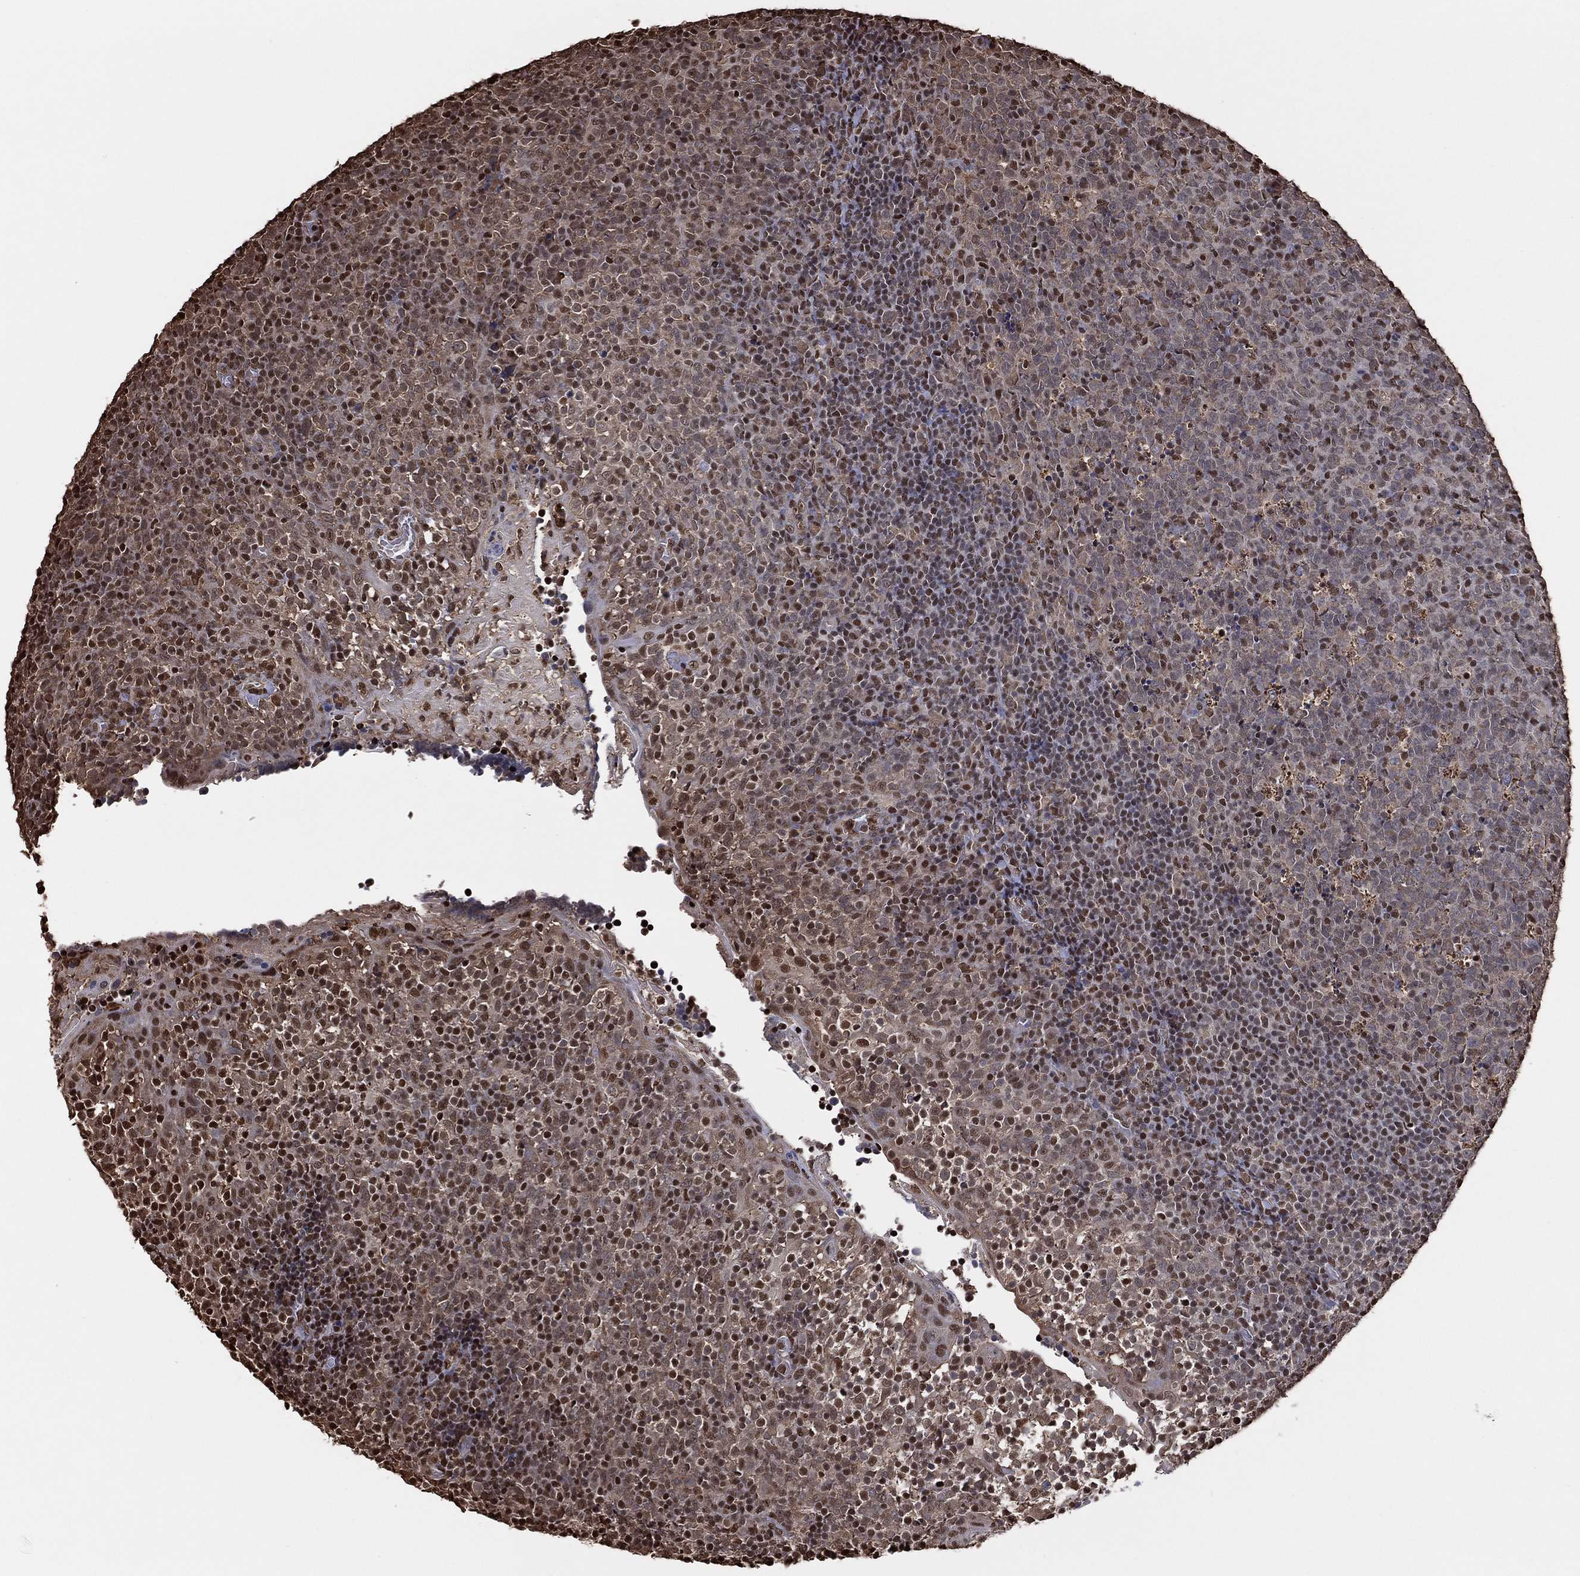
{"staining": {"intensity": "moderate", "quantity": "<25%", "location": "nuclear"}, "tissue": "tonsil", "cell_type": "Germinal center cells", "image_type": "normal", "snomed": [{"axis": "morphology", "description": "Normal tissue, NOS"}, {"axis": "topography", "description": "Tonsil"}], "caption": "A brown stain shows moderate nuclear staining of a protein in germinal center cells of unremarkable tonsil.", "gene": "GAPDH", "patient": {"sex": "female", "age": 5}}